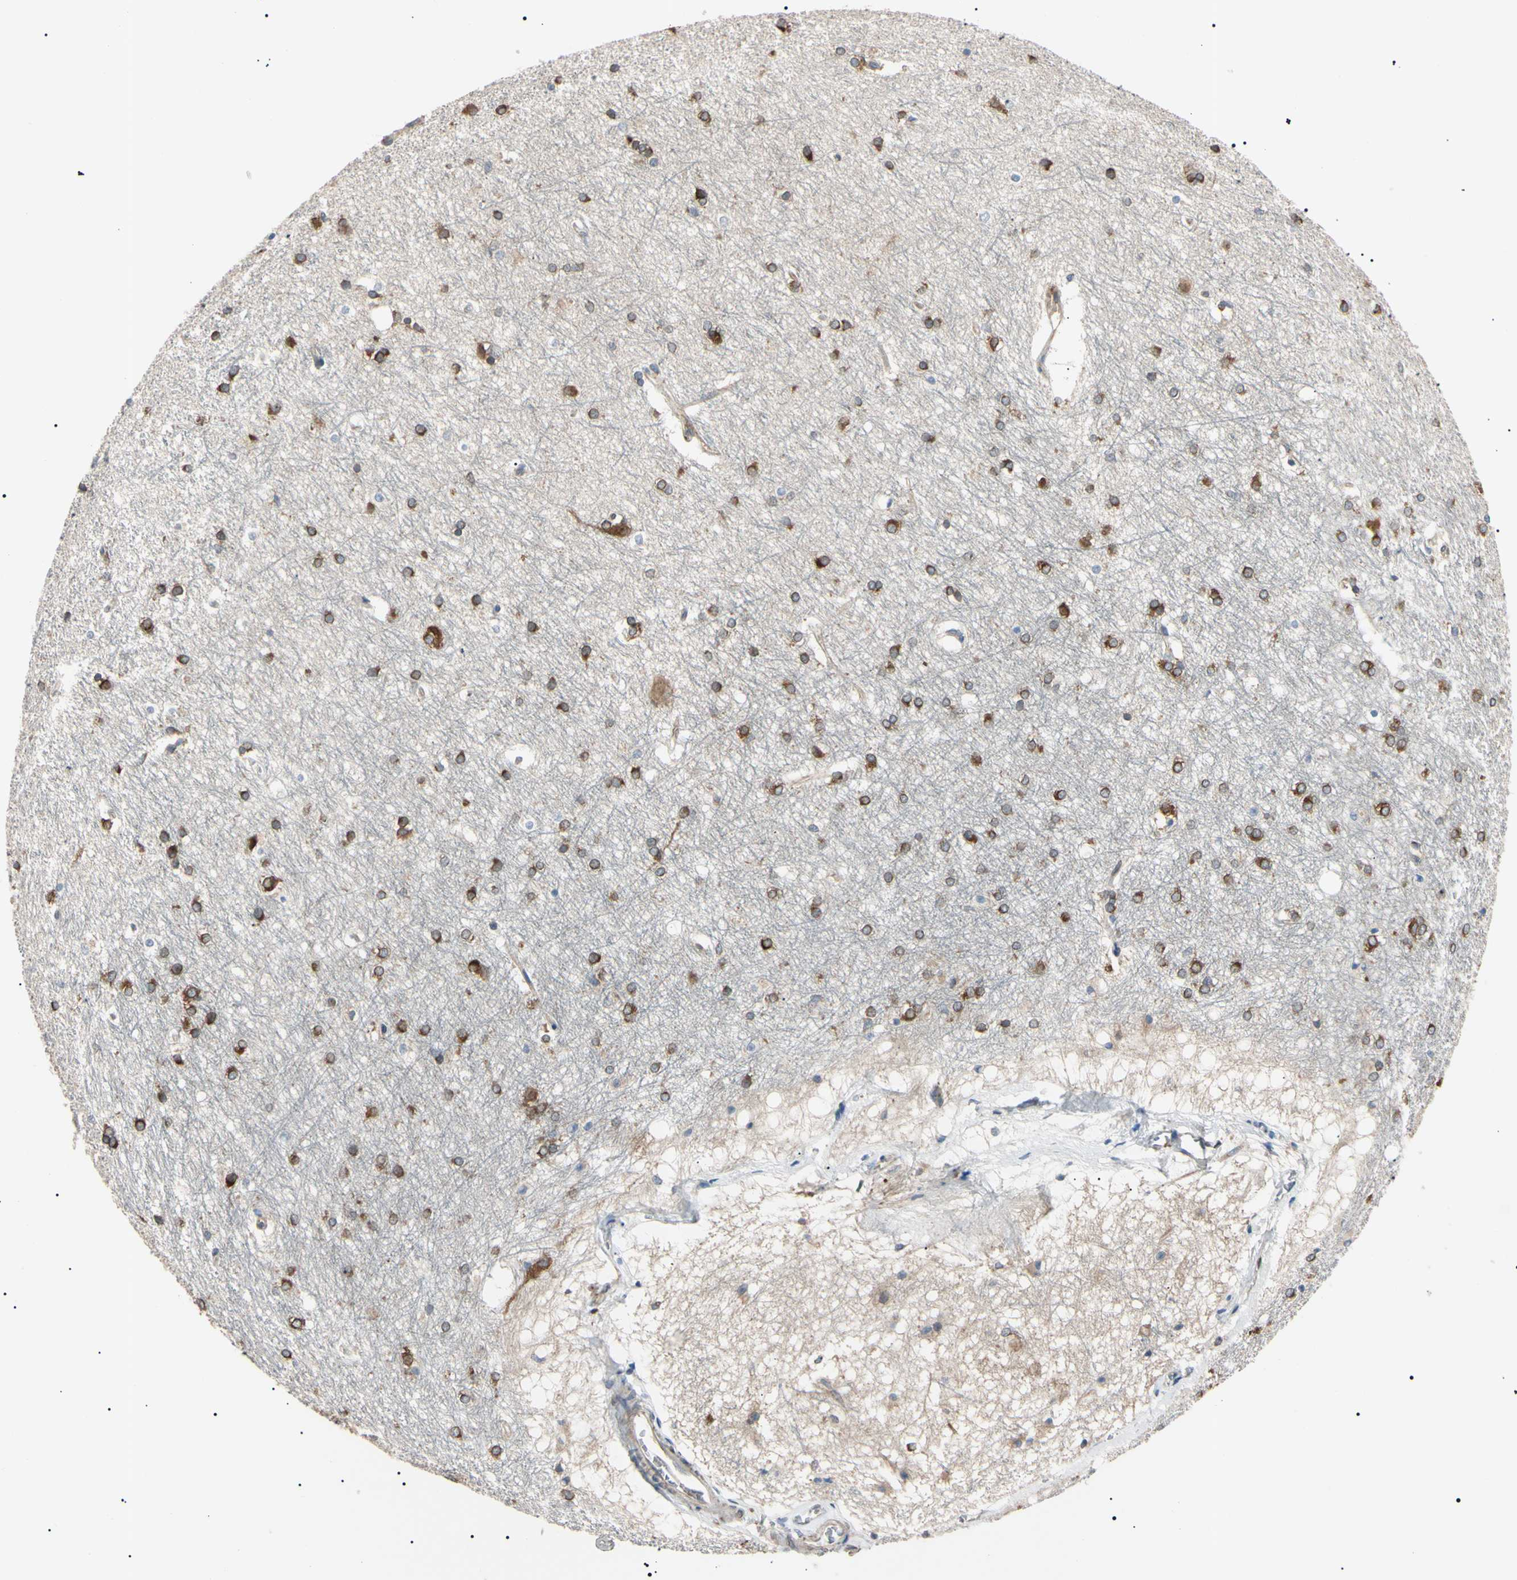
{"staining": {"intensity": "moderate", "quantity": ">75%", "location": "cytoplasmic/membranous"}, "tissue": "hippocampus", "cell_type": "Glial cells", "image_type": "normal", "snomed": [{"axis": "morphology", "description": "Normal tissue, NOS"}, {"axis": "topography", "description": "Hippocampus"}], "caption": "Moderate cytoplasmic/membranous expression is present in approximately >75% of glial cells in unremarkable hippocampus. Nuclei are stained in blue.", "gene": "VAPA", "patient": {"sex": "female", "age": 19}}